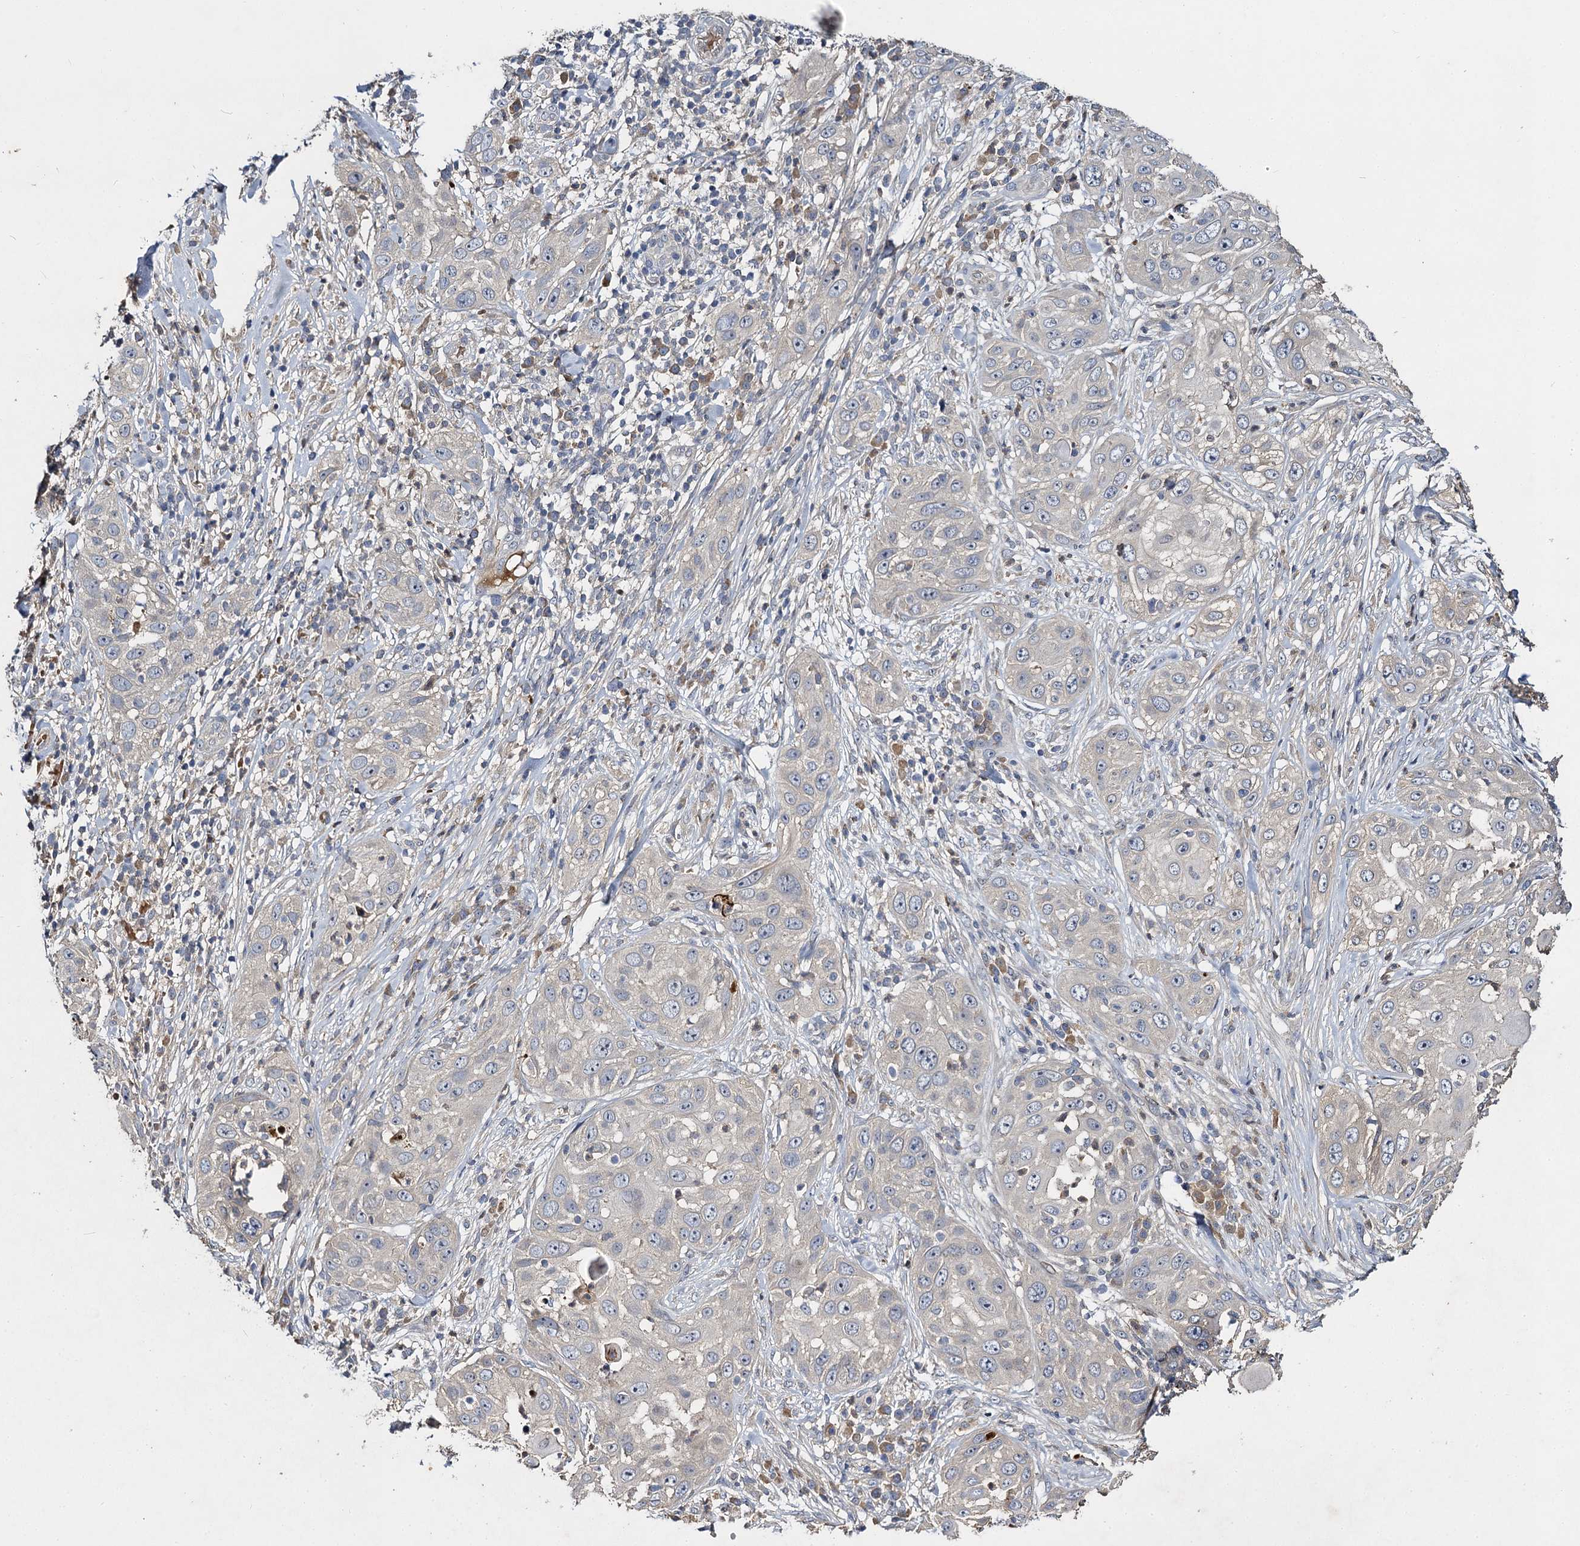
{"staining": {"intensity": "negative", "quantity": "none", "location": "none"}, "tissue": "skin cancer", "cell_type": "Tumor cells", "image_type": "cancer", "snomed": [{"axis": "morphology", "description": "Squamous cell carcinoma, NOS"}, {"axis": "topography", "description": "Skin"}], "caption": "Tumor cells are negative for brown protein staining in skin cancer (squamous cell carcinoma). Nuclei are stained in blue.", "gene": "SLC11A2", "patient": {"sex": "female", "age": 44}}